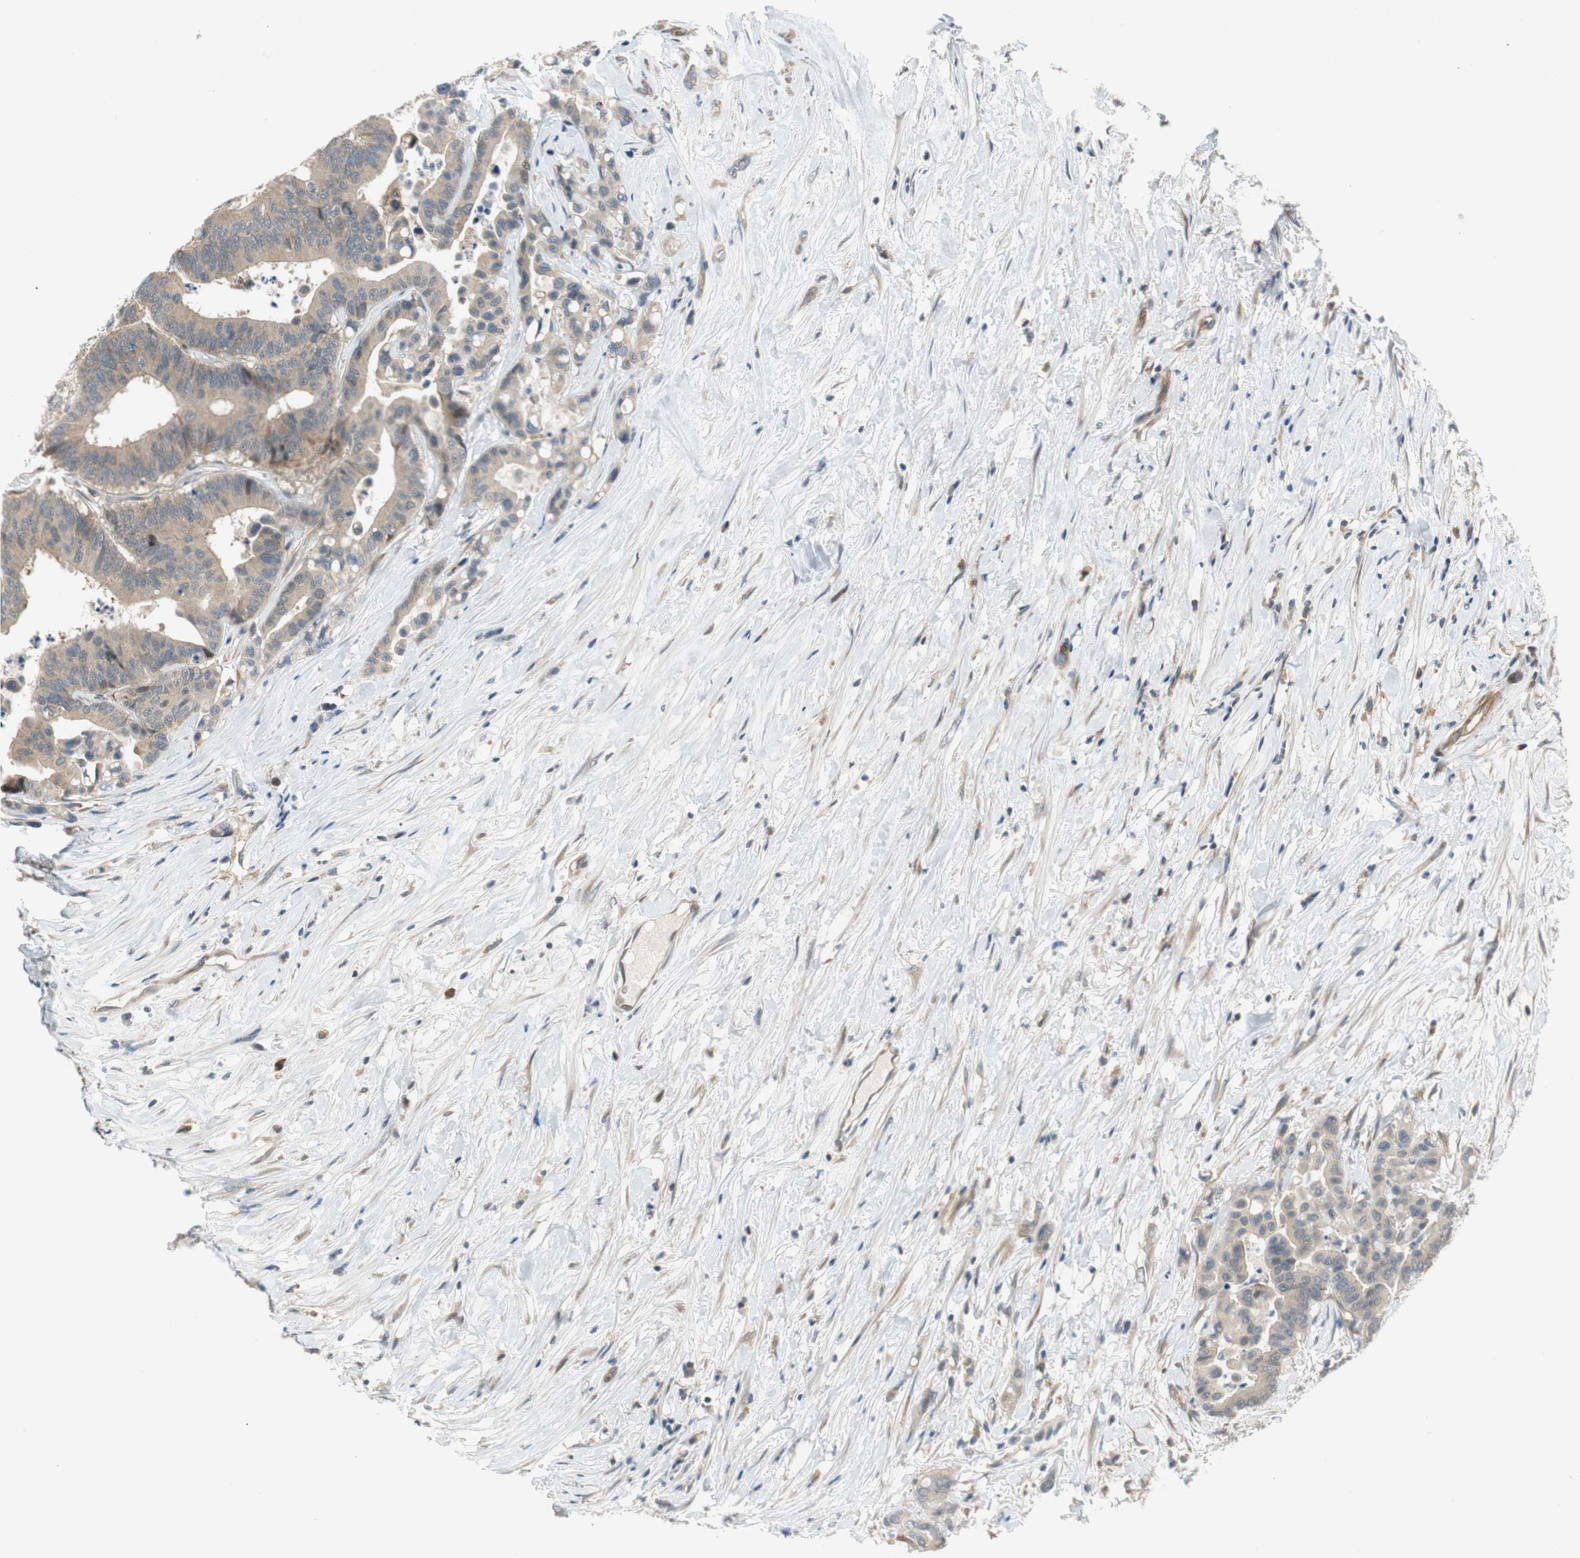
{"staining": {"intensity": "weak", "quantity": "25%-75%", "location": "cytoplasmic/membranous"}, "tissue": "colorectal cancer", "cell_type": "Tumor cells", "image_type": "cancer", "snomed": [{"axis": "morphology", "description": "Normal tissue, NOS"}, {"axis": "morphology", "description": "Adenocarcinoma, NOS"}, {"axis": "topography", "description": "Colon"}], "caption": "Protein staining of colorectal cancer tissue shows weak cytoplasmic/membranous expression in approximately 25%-75% of tumor cells.", "gene": "GATD1", "patient": {"sex": "male", "age": 82}}